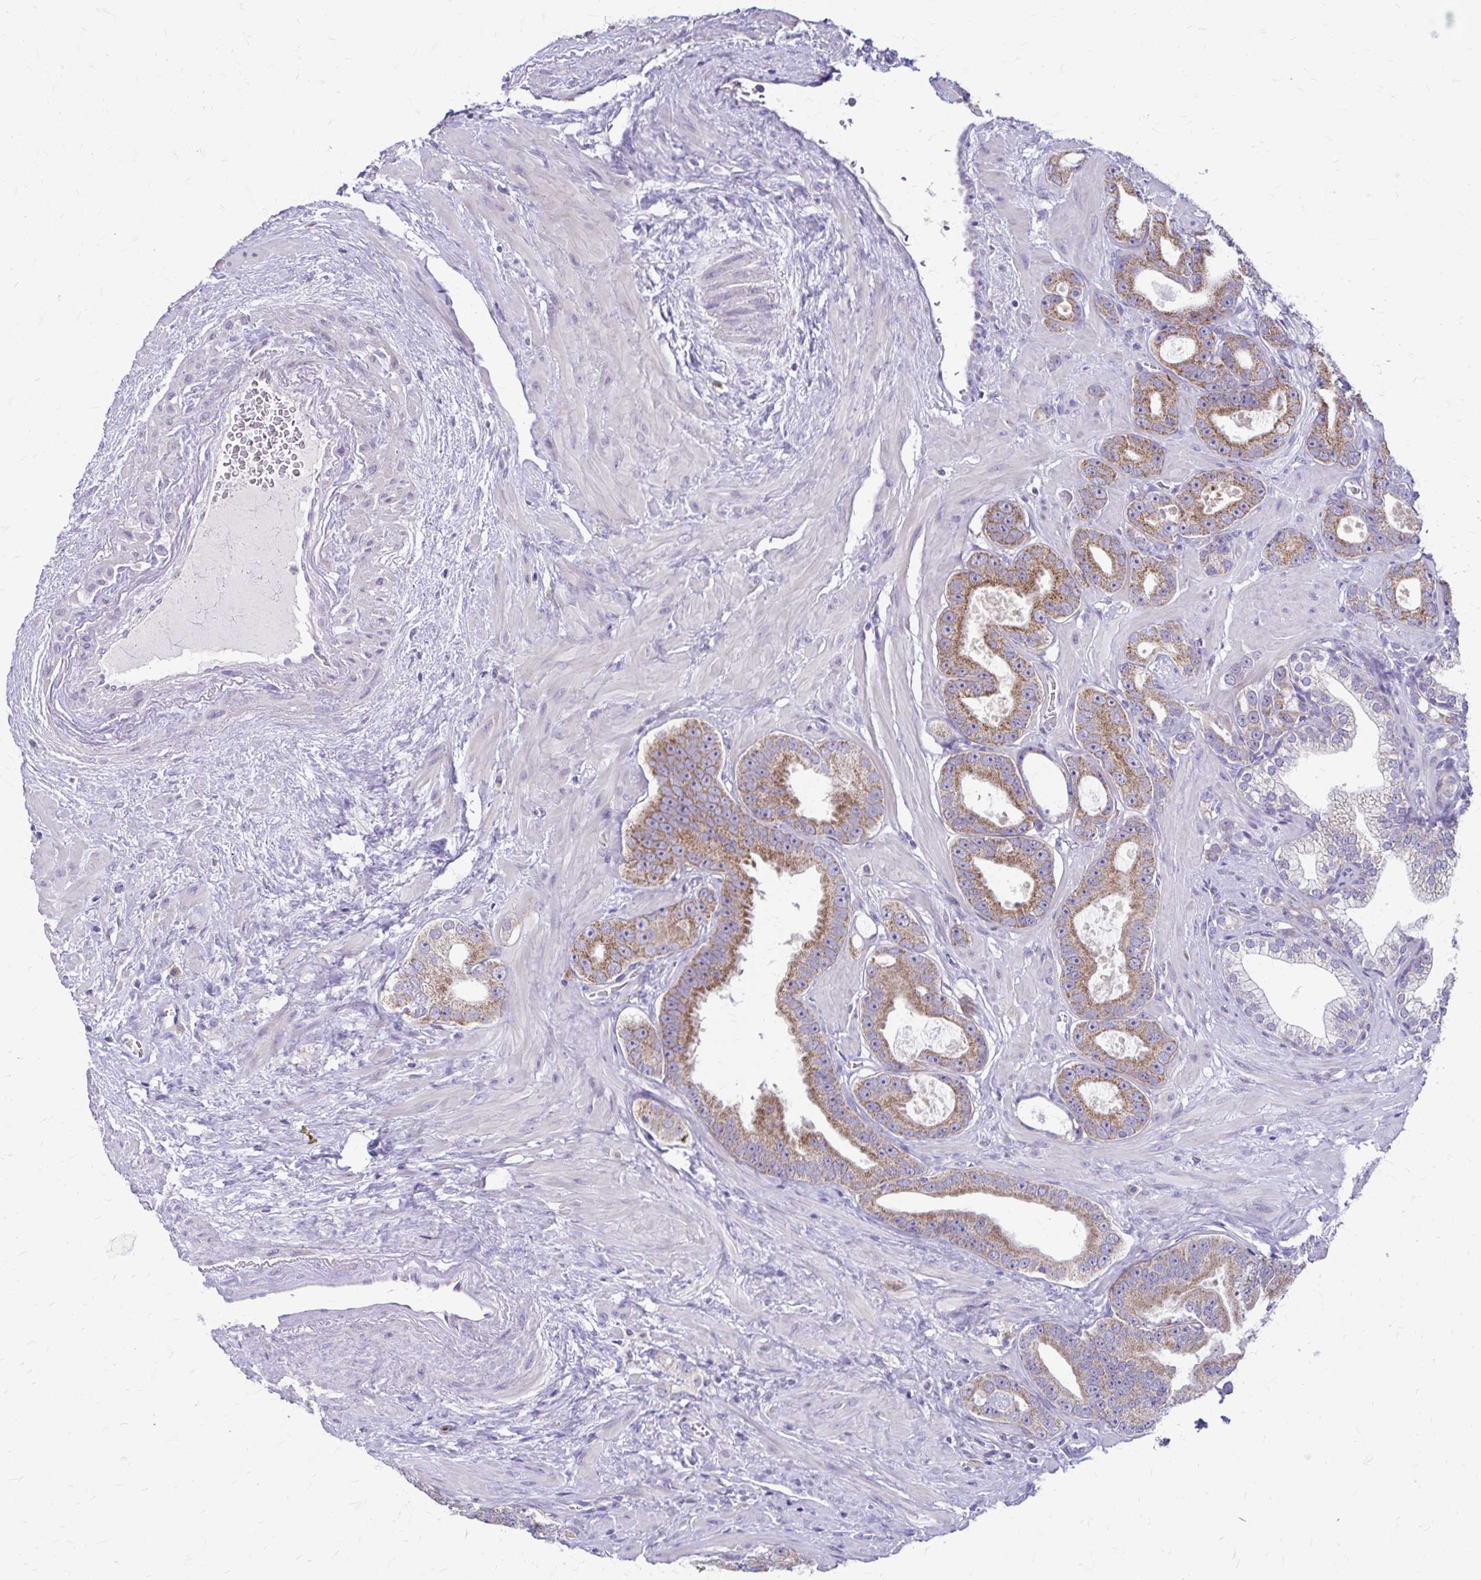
{"staining": {"intensity": "moderate", "quantity": ">75%", "location": "cytoplasmic/membranous"}, "tissue": "prostate cancer", "cell_type": "Tumor cells", "image_type": "cancer", "snomed": [{"axis": "morphology", "description": "Adenocarcinoma, High grade"}, {"axis": "topography", "description": "Prostate"}], "caption": "Immunohistochemistry (IHC) histopathology image of prostate adenocarcinoma (high-grade) stained for a protein (brown), which shows medium levels of moderate cytoplasmic/membranous expression in about >75% of tumor cells.", "gene": "SAMD13", "patient": {"sex": "male", "age": 65}}